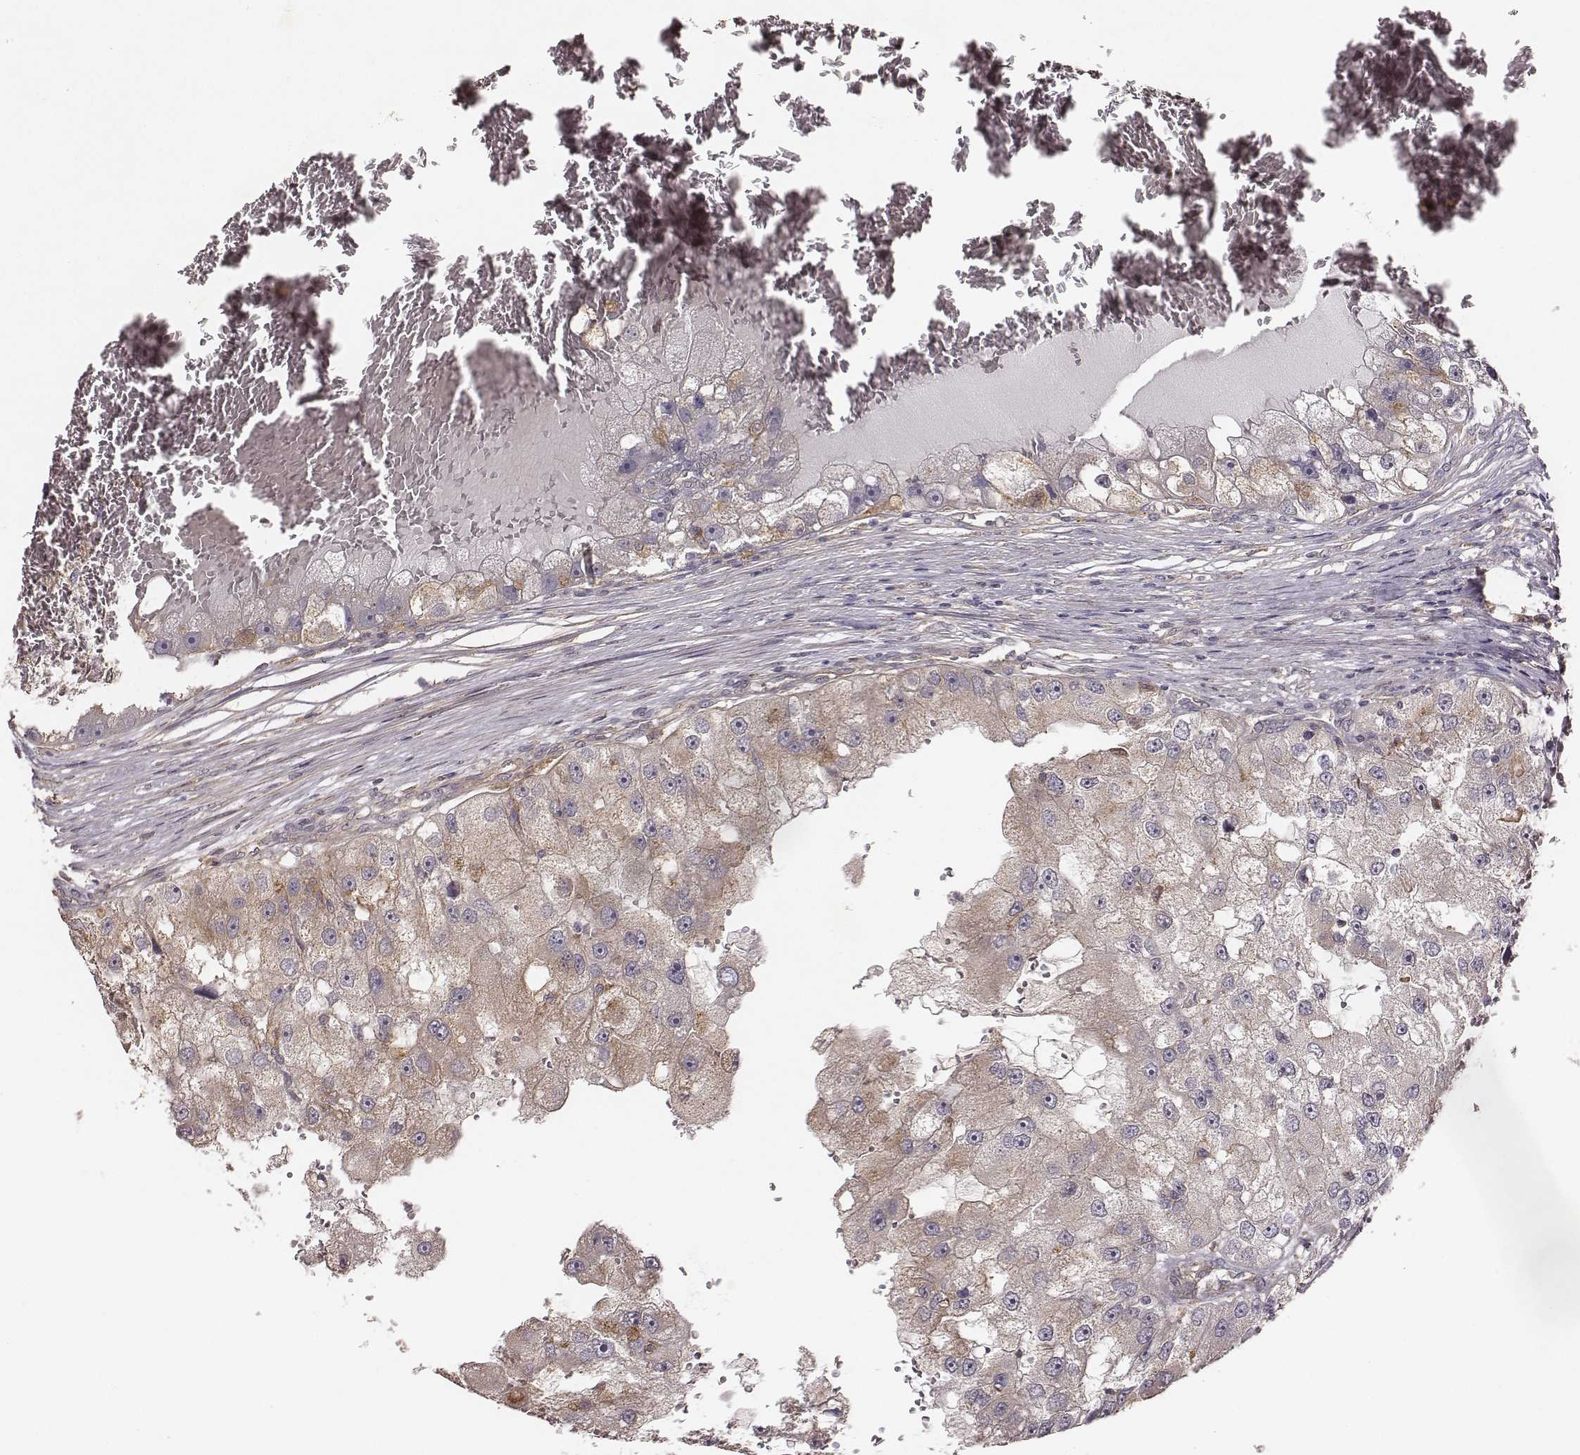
{"staining": {"intensity": "weak", "quantity": ">75%", "location": "cytoplasmic/membranous"}, "tissue": "renal cancer", "cell_type": "Tumor cells", "image_type": "cancer", "snomed": [{"axis": "morphology", "description": "Adenocarcinoma, NOS"}, {"axis": "topography", "description": "Kidney"}], "caption": "This histopathology image shows renal cancer (adenocarcinoma) stained with immunohistochemistry (IHC) to label a protein in brown. The cytoplasmic/membranous of tumor cells show weak positivity for the protein. Nuclei are counter-stained blue.", "gene": "VPS26A", "patient": {"sex": "male", "age": 63}}